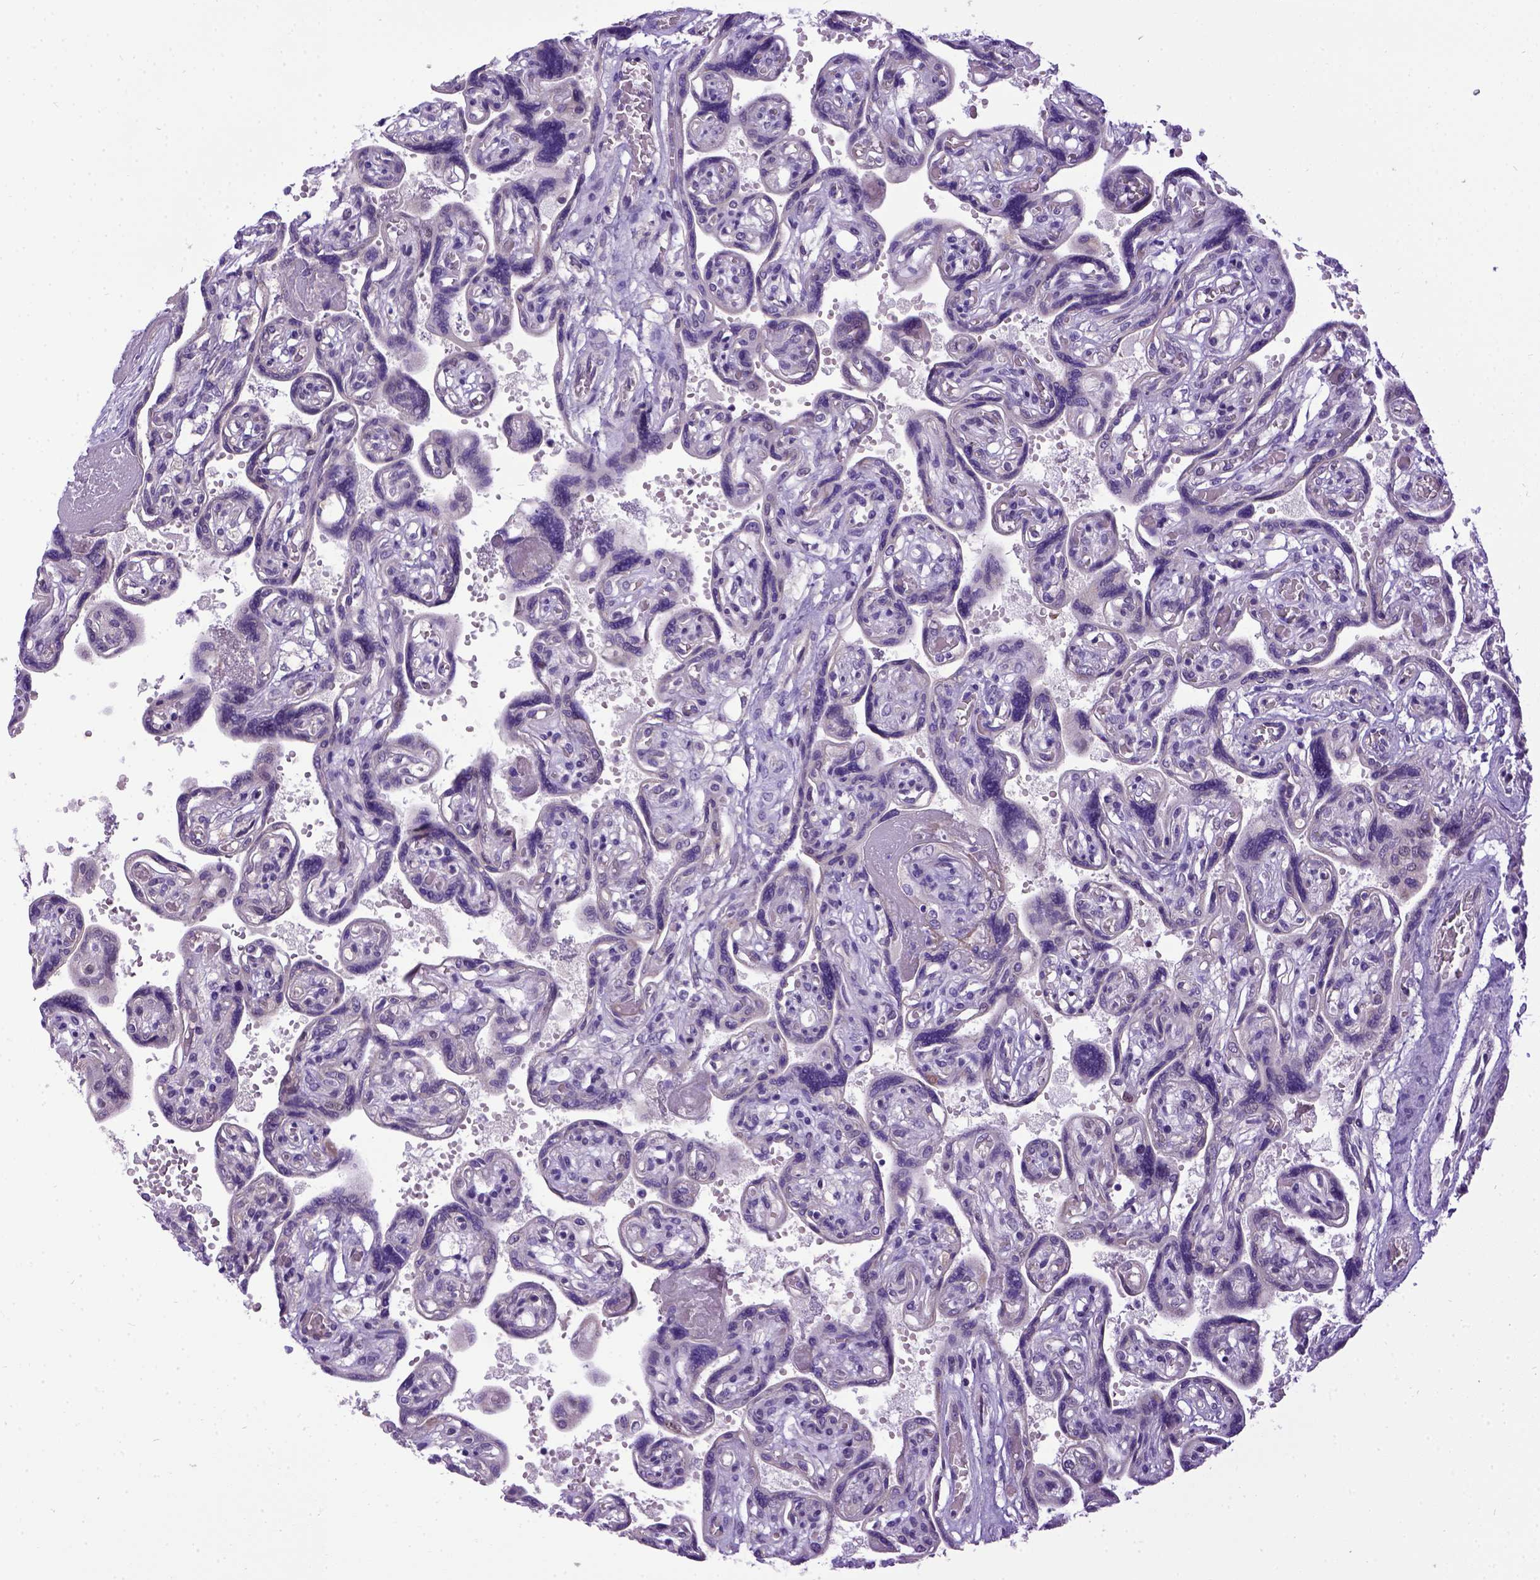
{"staining": {"intensity": "weak", "quantity": "25%-75%", "location": "cytoplasmic/membranous"}, "tissue": "placenta", "cell_type": "Decidual cells", "image_type": "normal", "snomed": [{"axis": "morphology", "description": "Normal tissue, NOS"}, {"axis": "topography", "description": "Placenta"}], "caption": "IHC image of normal human placenta stained for a protein (brown), which shows low levels of weak cytoplasmic/membranous positivity in about 25%-75% of decidual cells.", "gene": "NEK5", "patient": {"sex": "female", "age": 32}}